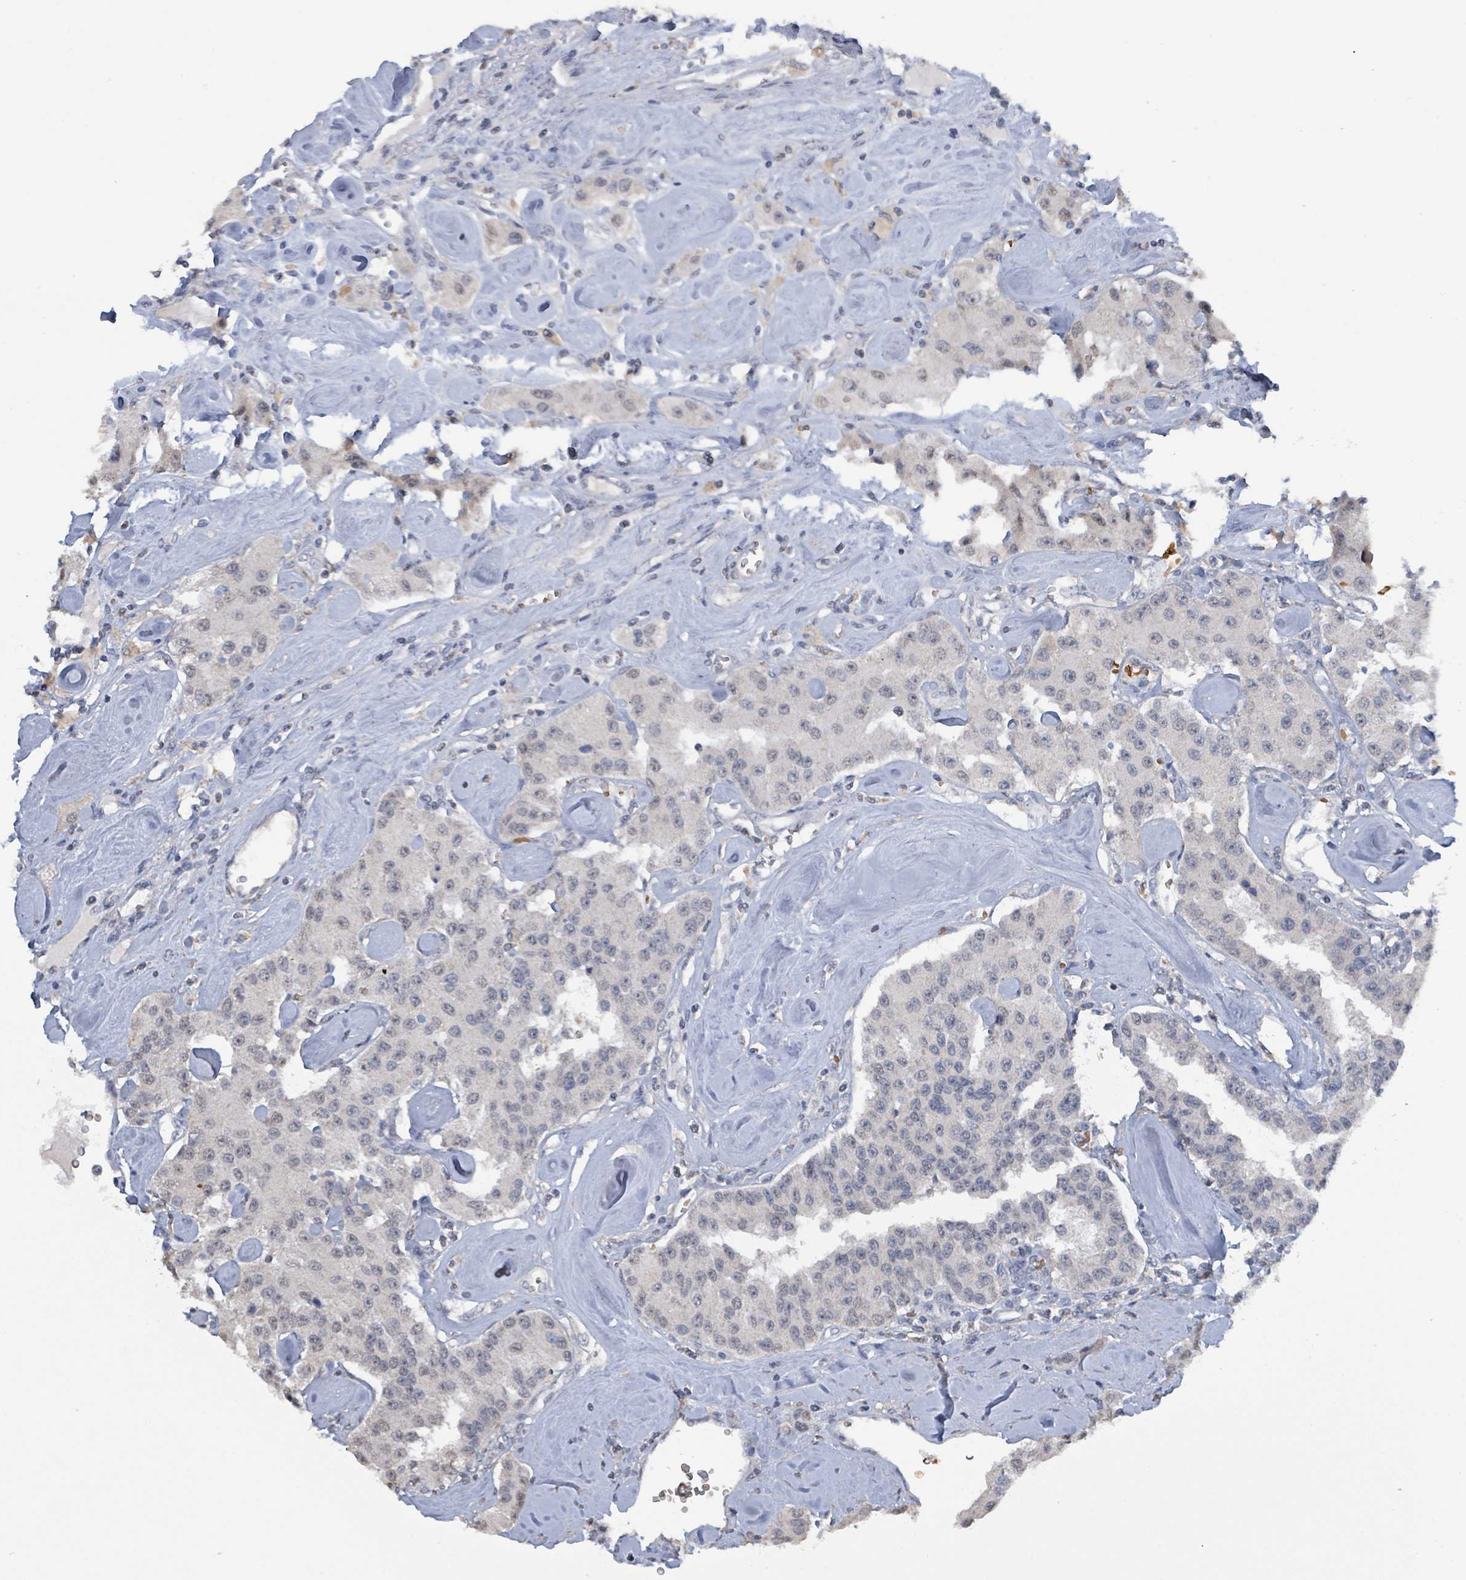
{"staining": {"intensity": "negative", "quantity": "none", "location": "none"}, "tissue": "carcinoid", "cell_type": "Tumor cells", "image_type": "cancer", "snomed": [{"axis": "morphology", "description": "Carcinoid, malignant, NOS"}, {"axis": "topography", "description": "Pancreas"}], "caption": "IHC micrograph of carcinoid stained for a protein (brown), which exhibits no staining in tumor cells.", "gene": "SEBOX", "patient": {"sex": "male", "age": 41}}